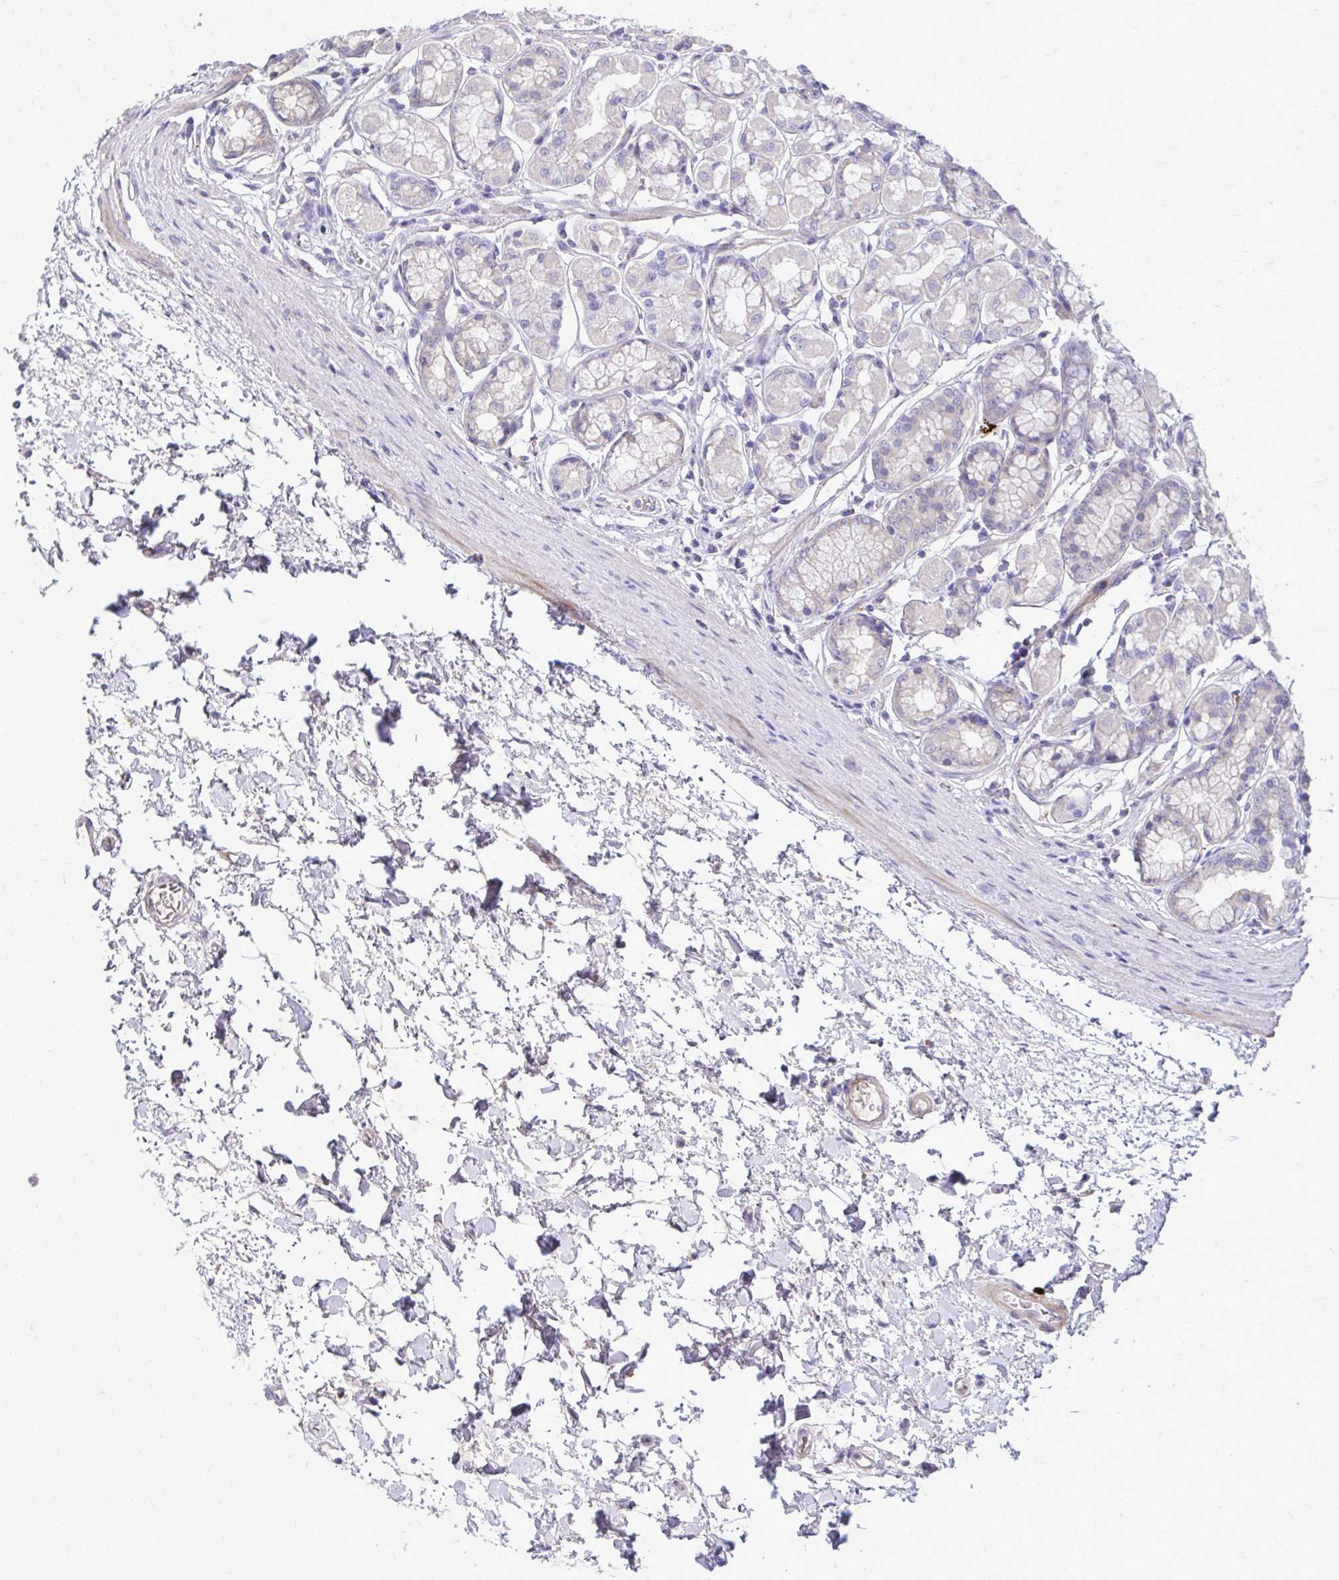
{"staining": {"intensity": "negative", "quantity": "none", "location": "none"}, "tissue": "stomach", "cell_type": "Glandular cells", "image_type": "normal", "snomed": [{"axis": "morphology", "description": "Normal tissue, NOS"}, {"axis": "topography", "description": "Stomach"}, {"axis": "topography", "description": "Stomach, lower"}], "caption": "Histopathology image shows no significant protein staining in glandular cells of normal stomach.", "gene": "TP53I11", "patient": {"sex": "male", "age": 76}}